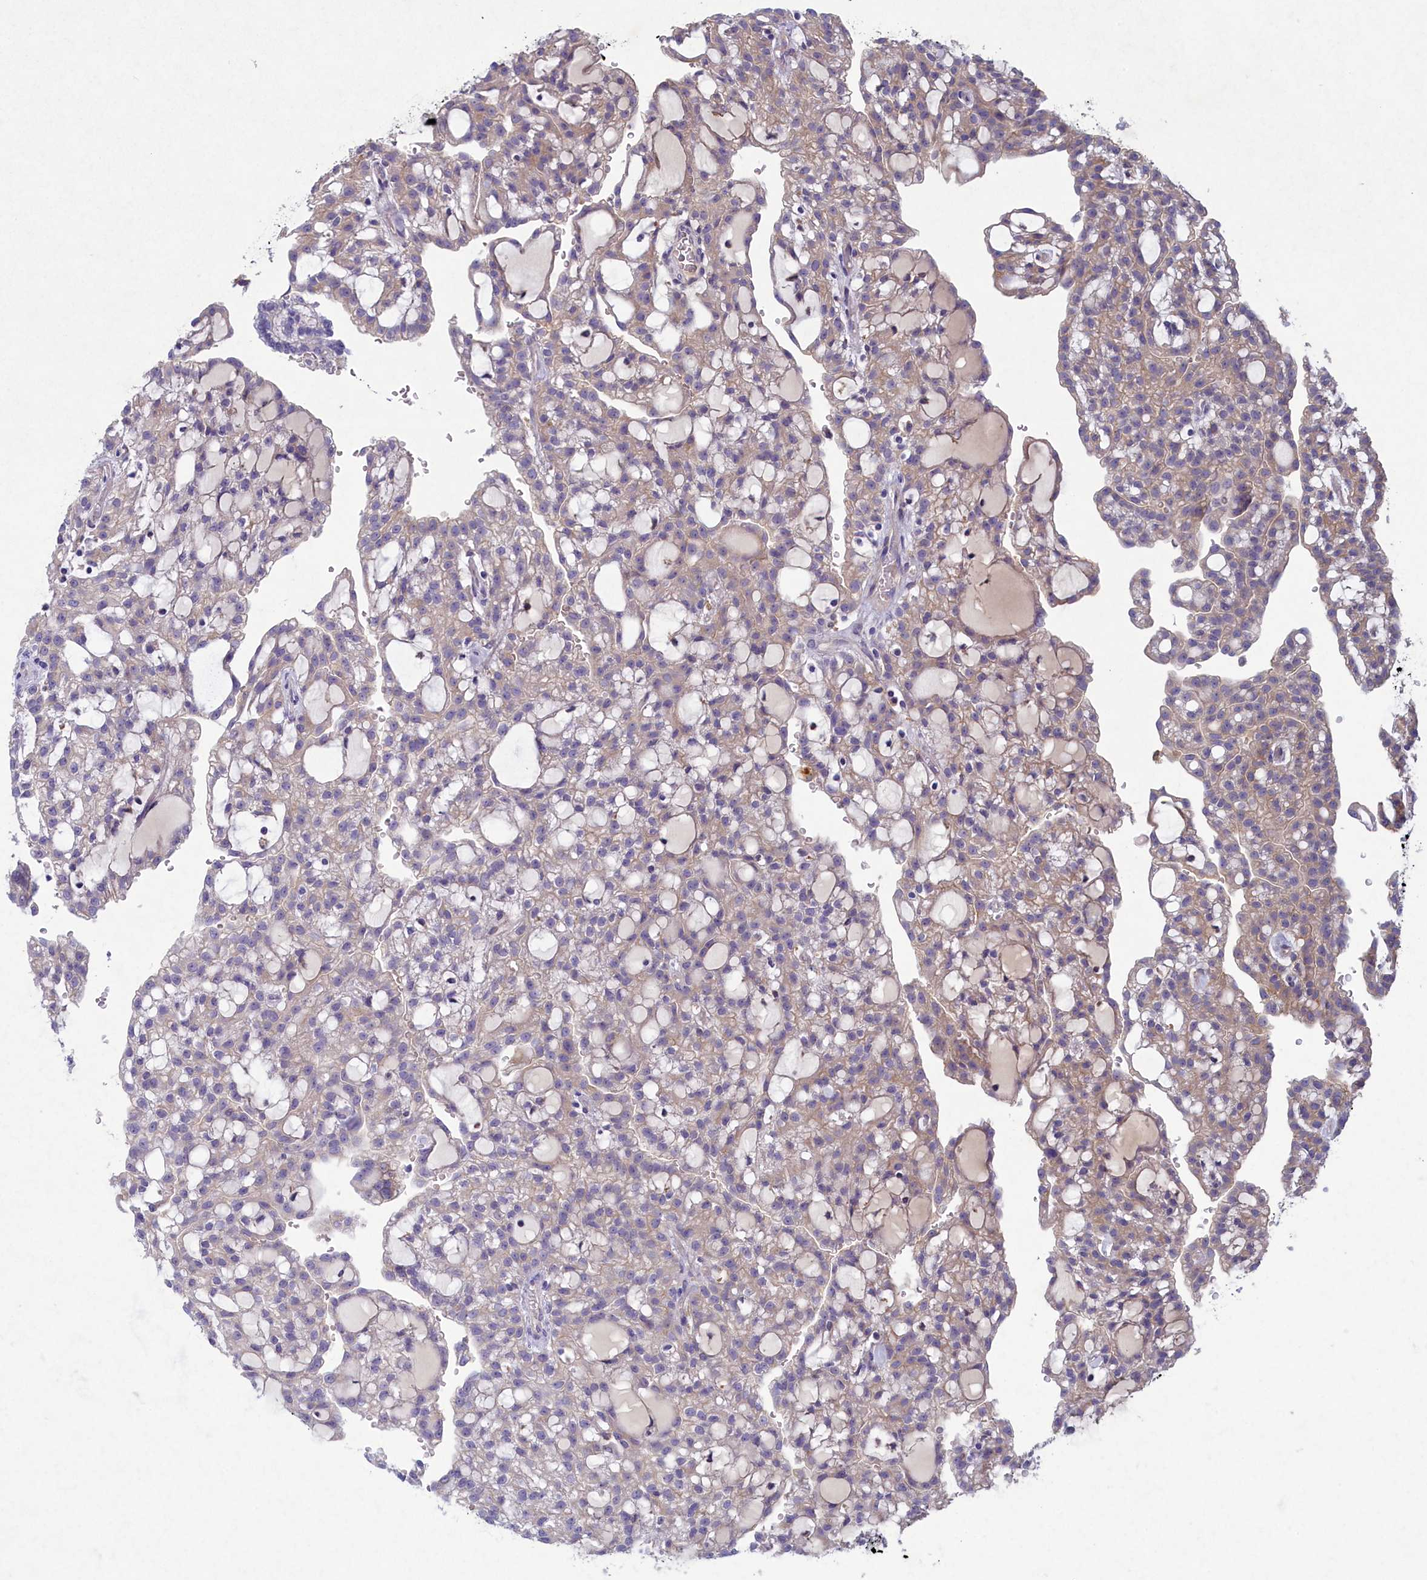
{"staining": {"intensity": "weak", "quantity": "<25%", "location": "cytoplasmic/membranous"}, "tissue": "renal cancer", "cell_type": "Tumor cells", "image_type": "cancer", "snomed": [{"axis": "morphology", "description": "Adenocarcinoma, NOS"}, {"axis": "topography", "description": "Kidney"}], "caption": "Immunohistochemical staining of renal adenocarcinoma shows no significant staining in tumor cells.", "gene": "PLEKHG6", "patient": {"sex": "male", "age": 63}}